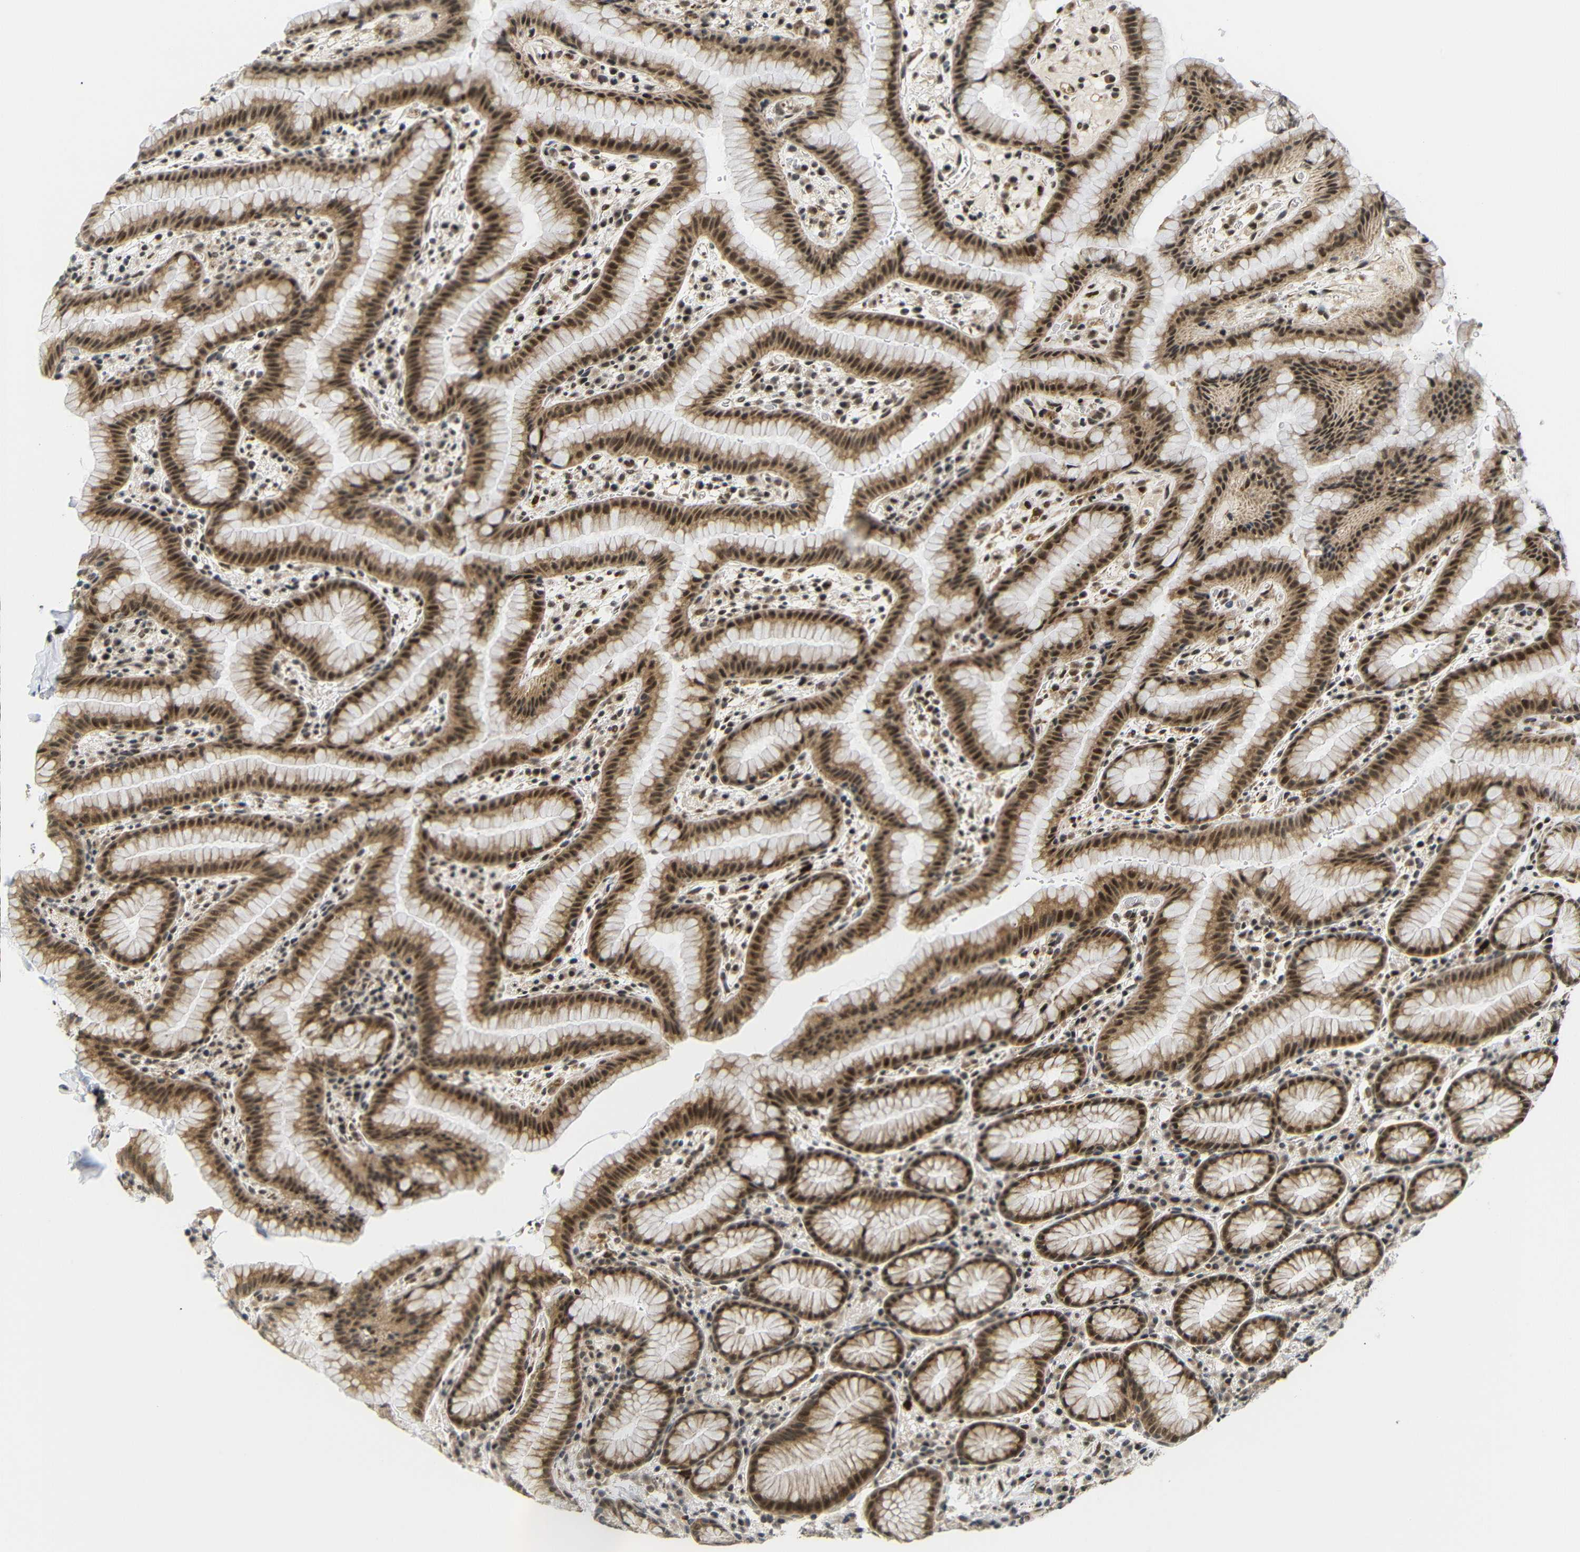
{"staining": {"intensity": "moderate", "quantity": ">75%", "location": "cytoplasmic/membranous,nuclear"}, "tissue": "stomach", "cell_type": "Glandular cells", "image_type": "normal", "snomed": [{"axis": "morphology", "description": "Normal tissue, NOS"}, {"axis": "topography", "description": "Stomach, lower"}], "caption": "Unremarkable stomach was stained to show a protein in brown. There is medium levels of moderate cytoplasmic/membranous,nuclear staining in about >75% of glandular cells. The staining was performed using DAB (3,3'-diaminobenzidine), with brown indicating positive protein expression. Nuclei are stained blue with hematoxylin.", "gene": "GJA5", "patient": {"sex": "male", "age": 52}}